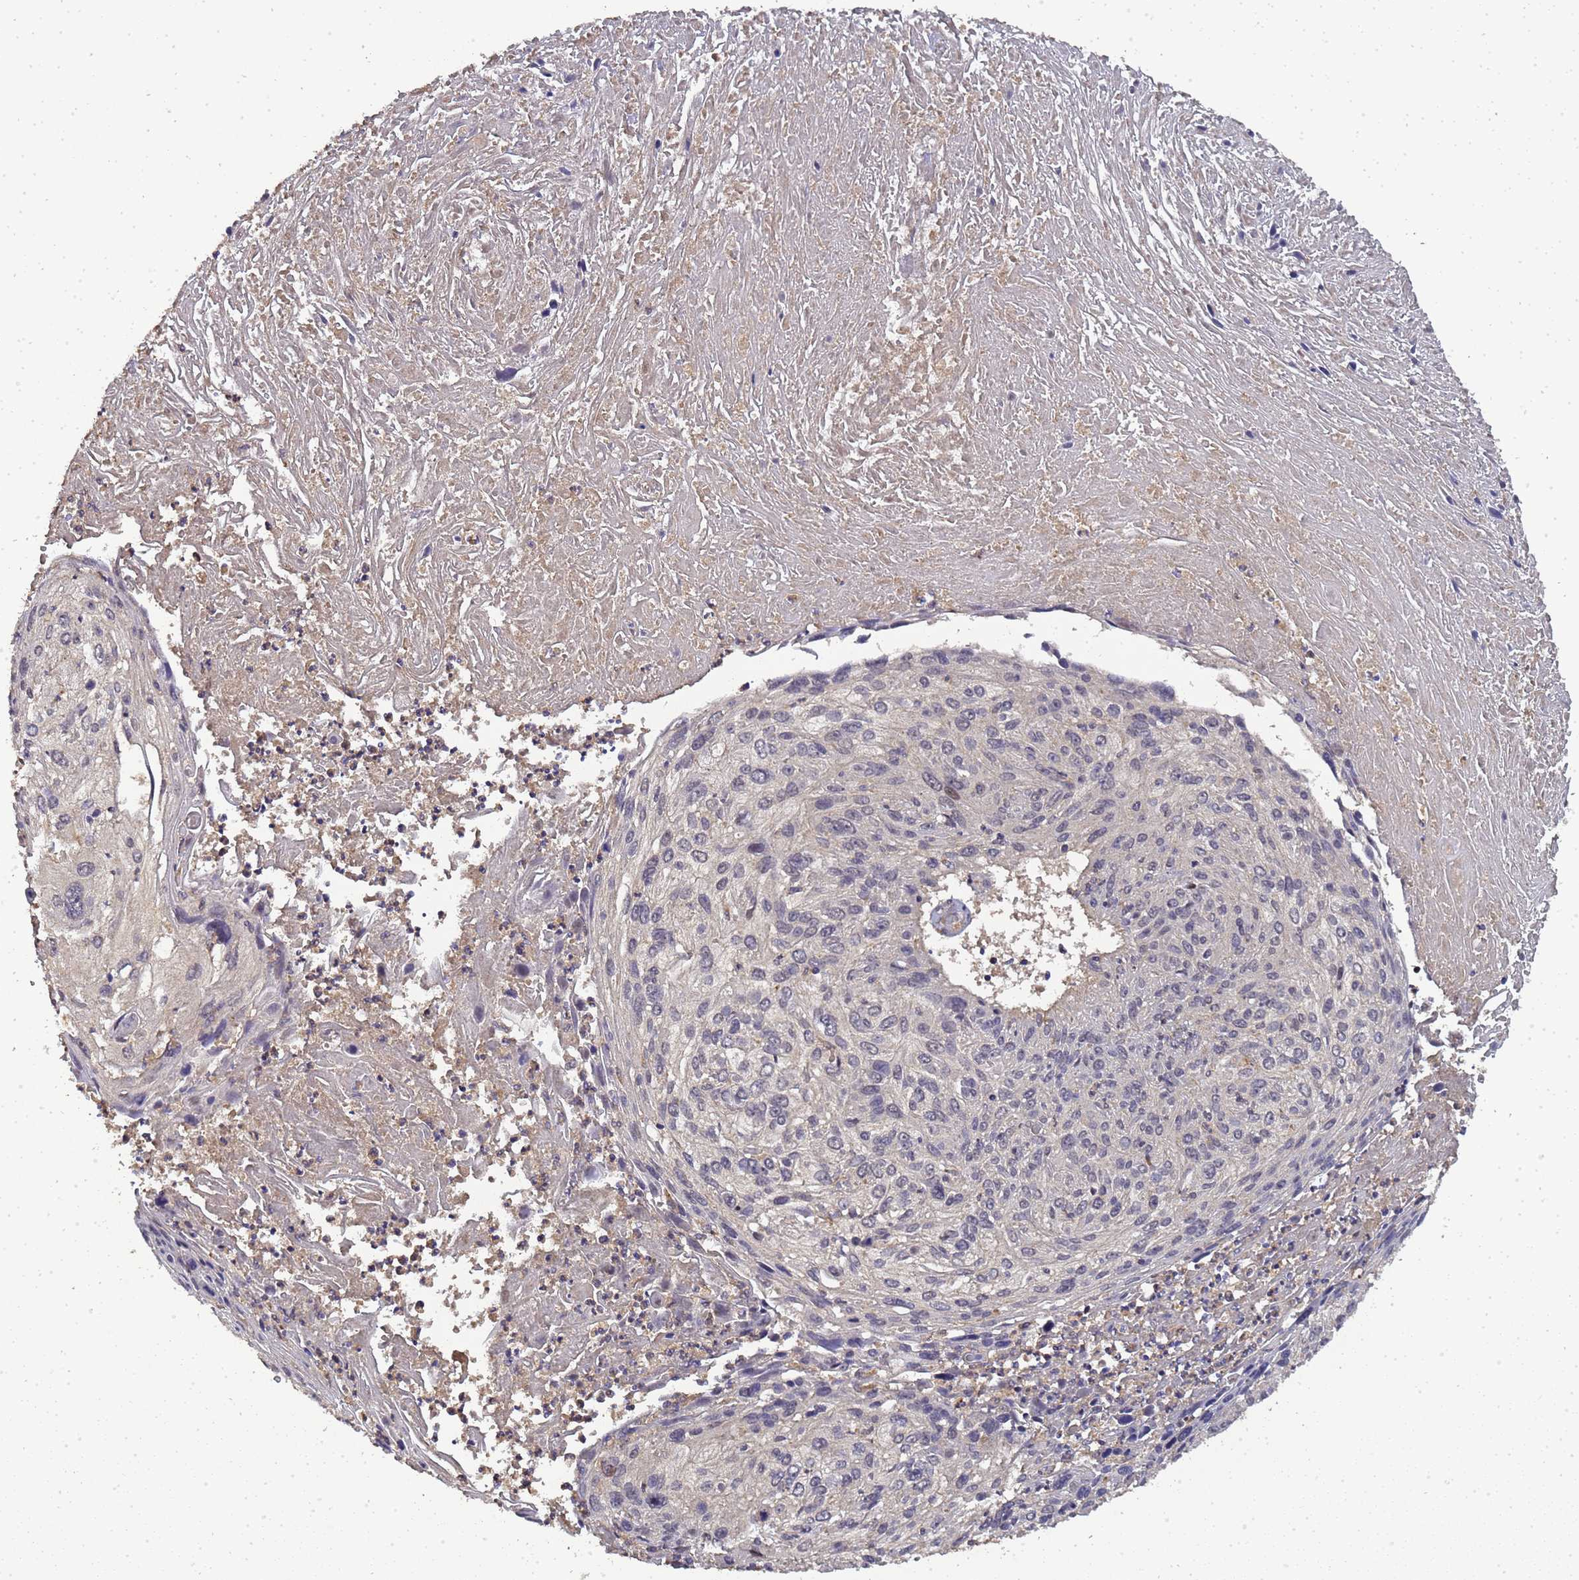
{"staining": {"intensity": "negative", "quantity": "none", "location": "none"}, "tissue": "cervical cancer", "cell_type": "Tumor cells", "image_type": "cancer", "snomed": [{"axis": "morphology", "description": "Squamous cell carcinoma, NOS"}, {"axis": "topography", "description": "Cervix"}], "caption": "Protein analysis of cervical cancer reveals no significant expression in tumor cells. (Brightfield microscopy of DAB immunohistochemistry (IHC) at high magnification).", "gene": "LGI4", "patient": {"sex": "female", "age": 51}}